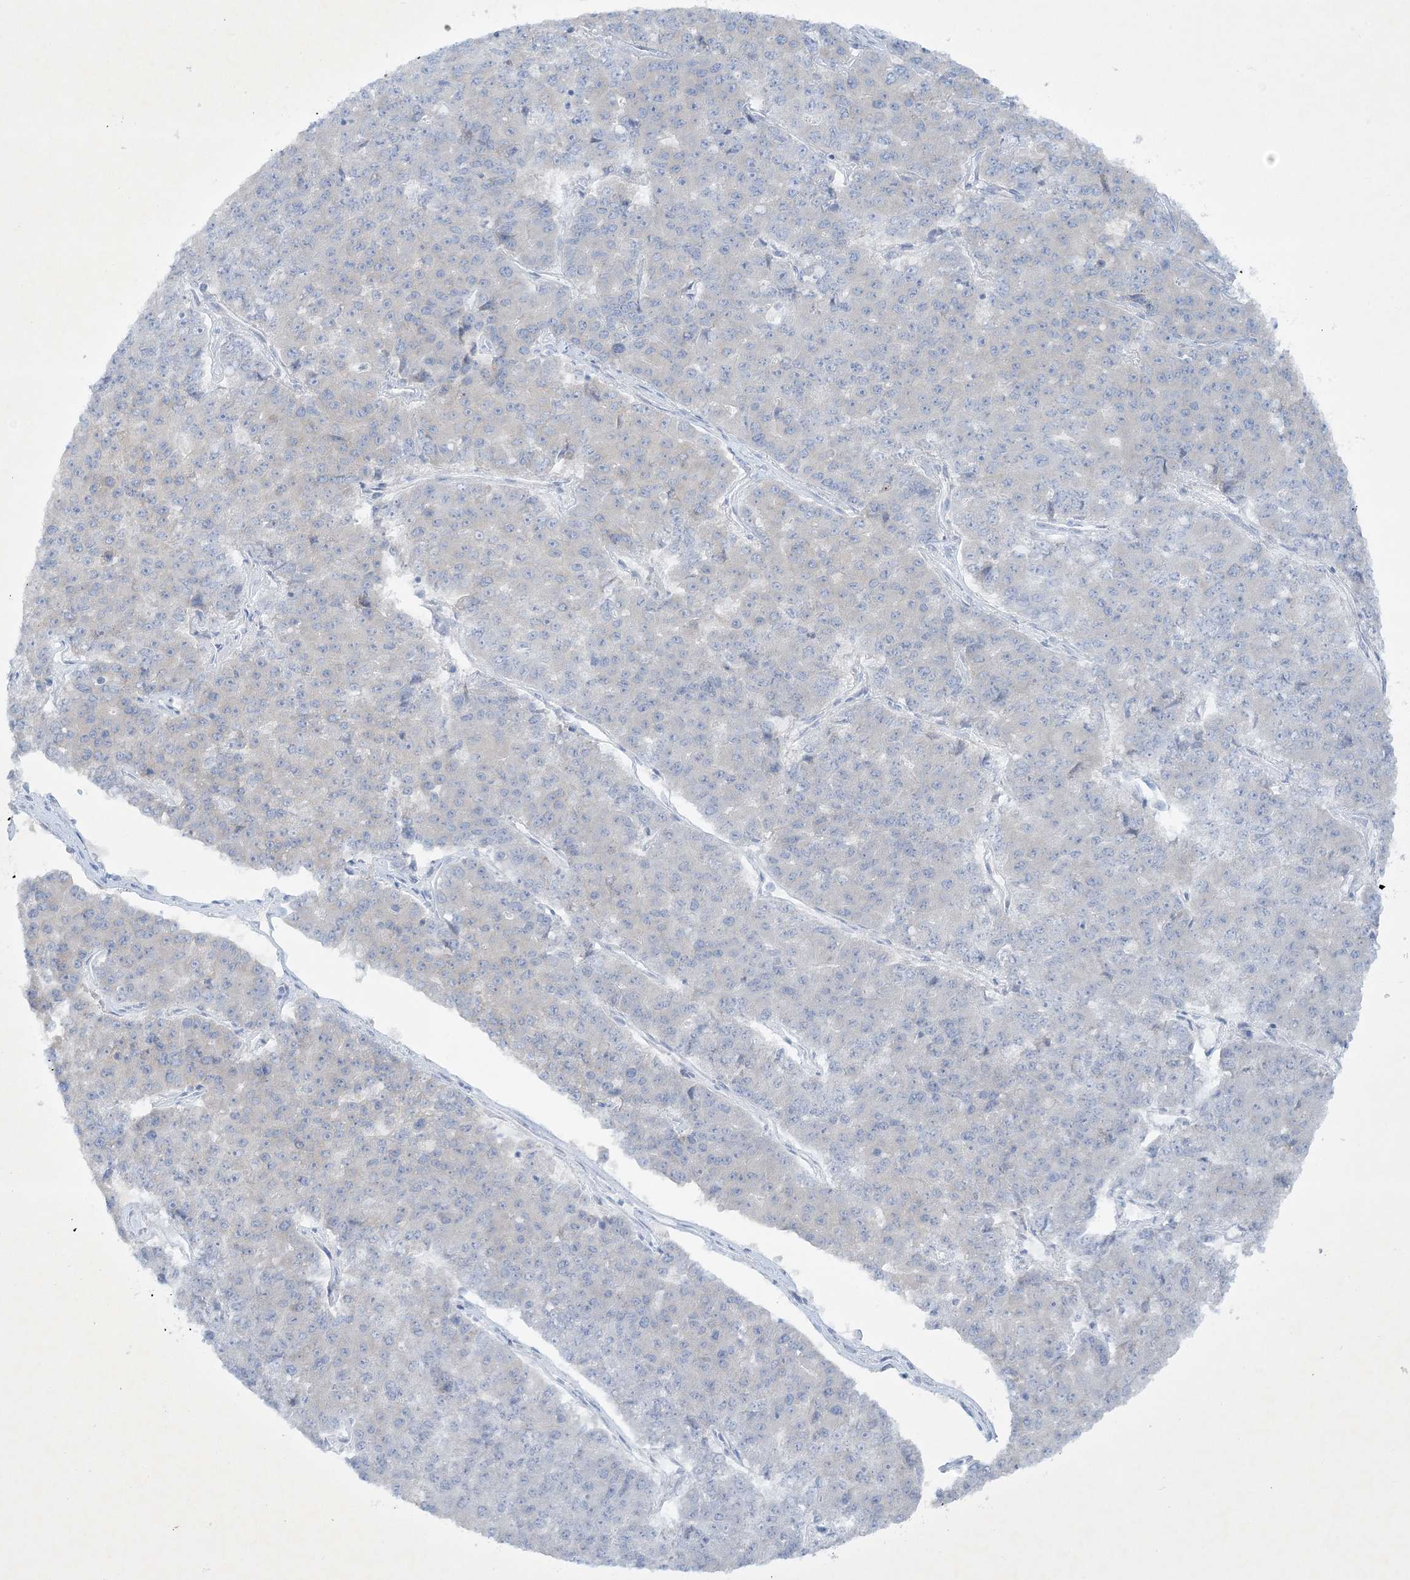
{"staining": {"intensity": "negative", "quantity": "none", "location": "none"}, "tissue": "pancreatic cancer", "cell_type": "Tumor cells", "image_type": "cancer", "snomed": [{"axis": "morphology", "description": "Adenocarcinoma, NOS"}, {"axis": "topography", "description": "Pancreas"}], "caption": "A histopathology image of human pancreatic cancer (adenocarcinoma) is negative for staining in tumor cells.", "gene": "FARSB", "patient": {"sex": "male", "age": 50}}